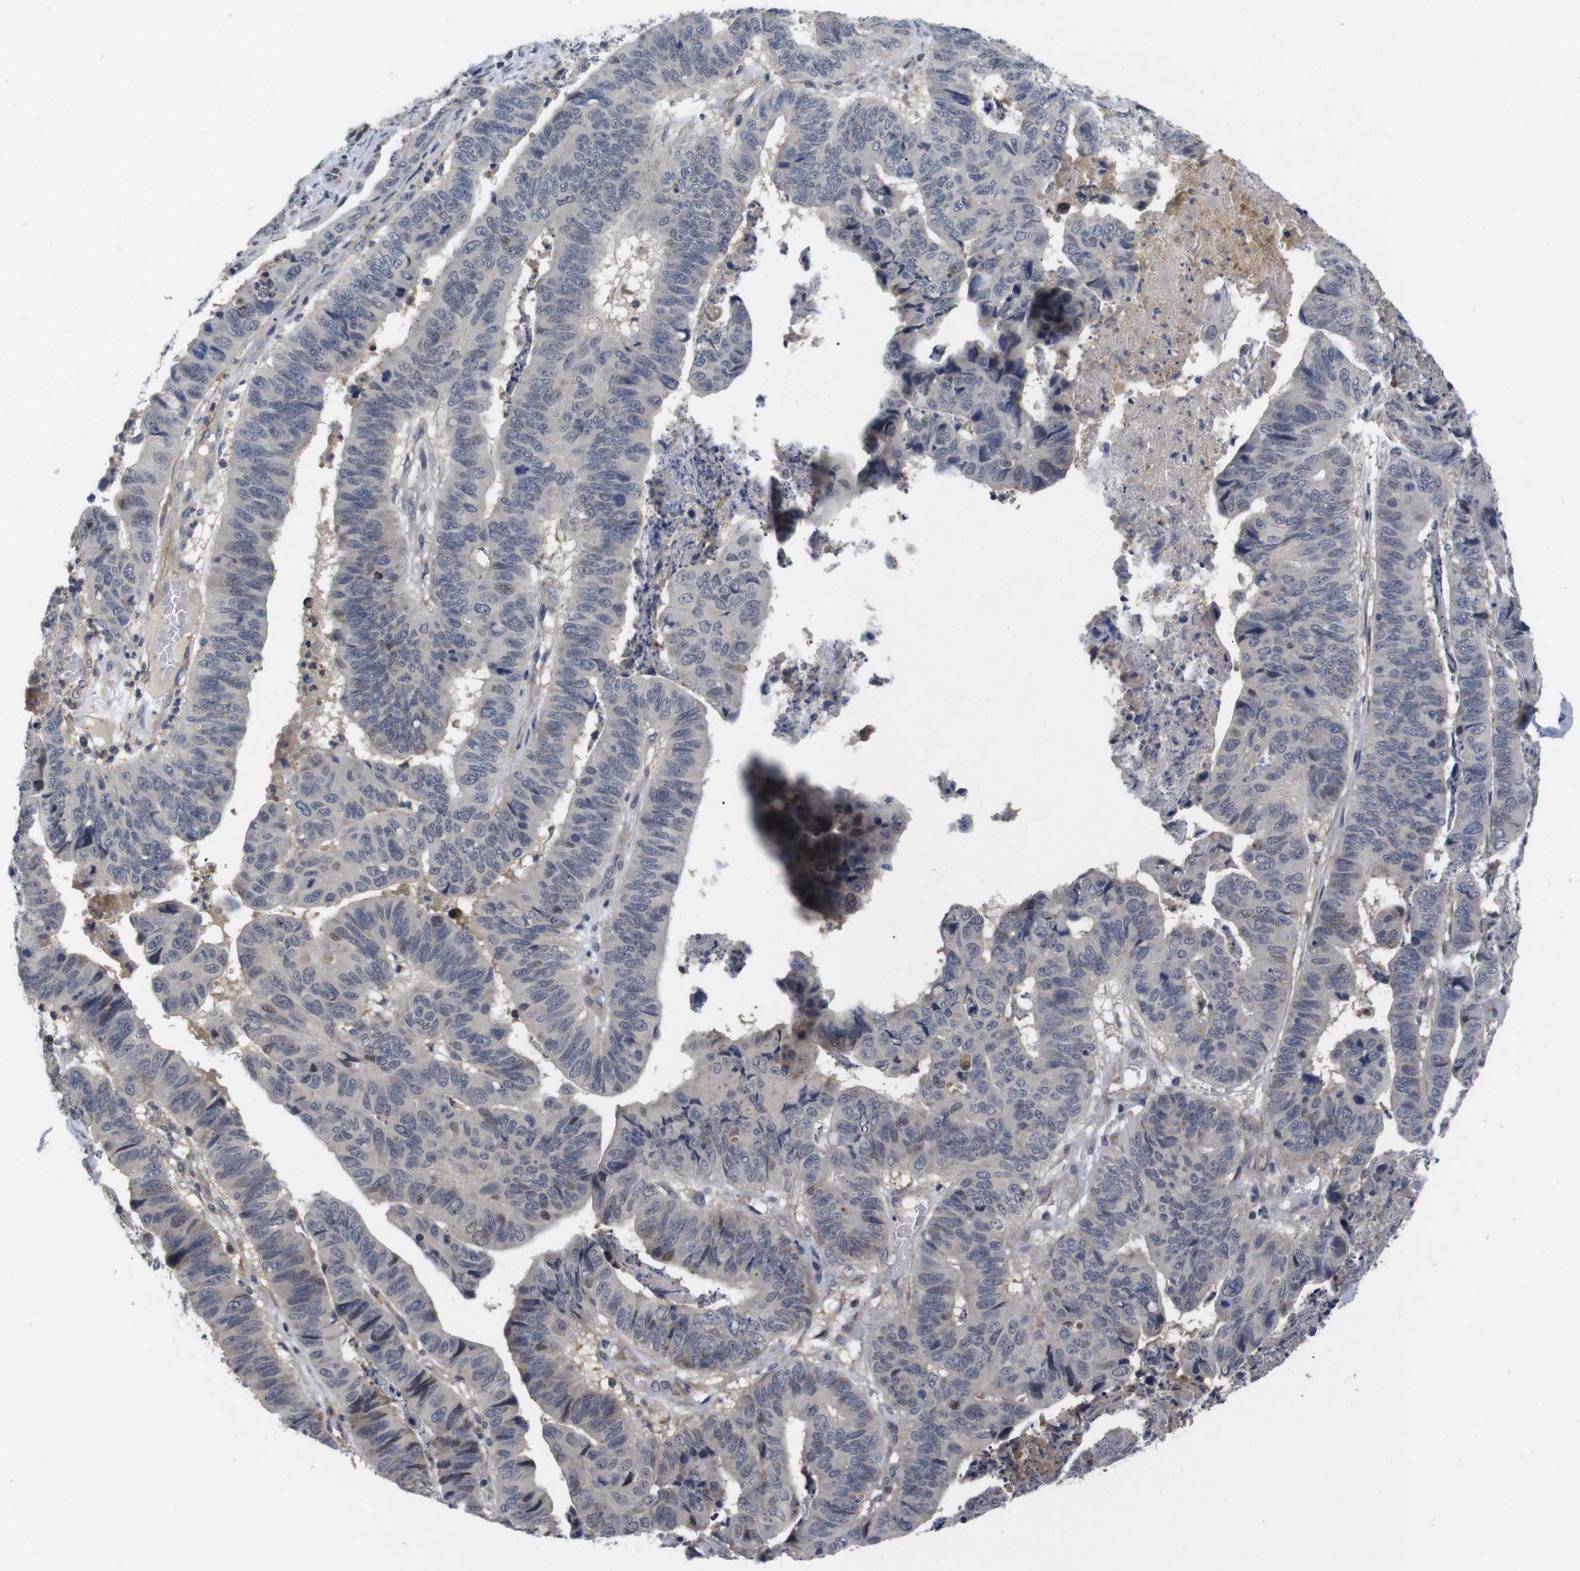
{"staining": {"intensity": "negative", "quantity": "none", "location": "none"}, "tissue": "stomach cancer", "cell_type": "Tumor cells", "image_type": "cancer", "snomed": [{"axis": "morphology", "description": "Adenocarcinoma, NOS"}, {"axis": "topography", "description": "Stomach, lower"}], "caption": "This is an immunohistochemistry (IHC) micrograph of human stomach cancer (adenocarcinoma). There is no positivity in tumor cells.", "gene": "FNTA", "patient": {"sex": "male", "age": 77}}